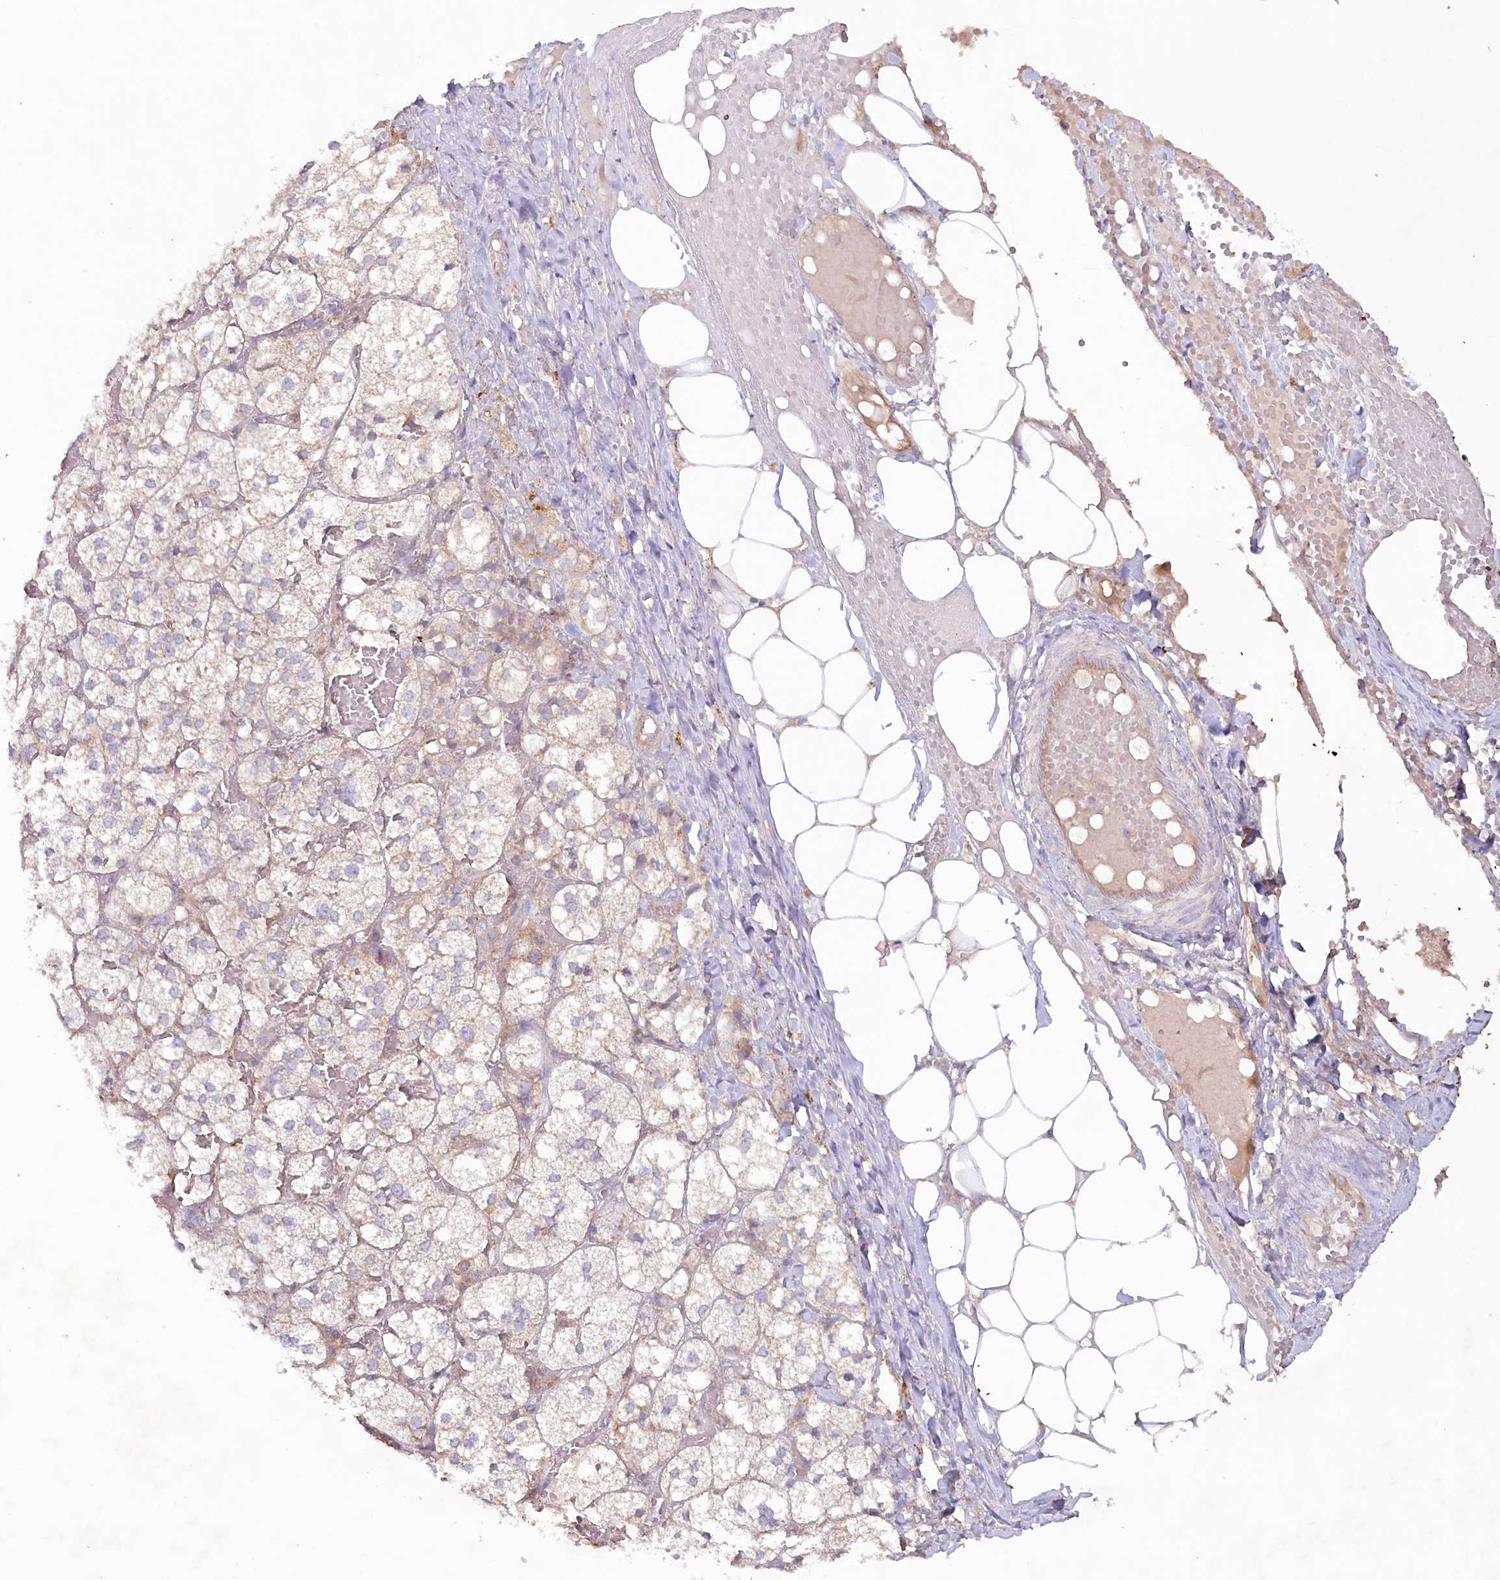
{"staining": {"intensity": "weak", "quantity": "<25%", "location": "cytoplasmic/membranous"}, "tissue": "adrenal gland", "cell_type": "Glandular cells", "image_type": "normal", "snomed": [{"axis": "morphology", "description": "Normal tissue, NOS"}, {"axis": "topography", "description": "Adrenal gland"}], "caption": "Immunohistochemical staining of unremarkable human adrenal gland demonstrates no significant staining in glandular cells. (DAB immunohistochemistry with hematoxylin counter stain).", "gene": "TNIP1", "patient": {"sex": "female", "age": 61}}